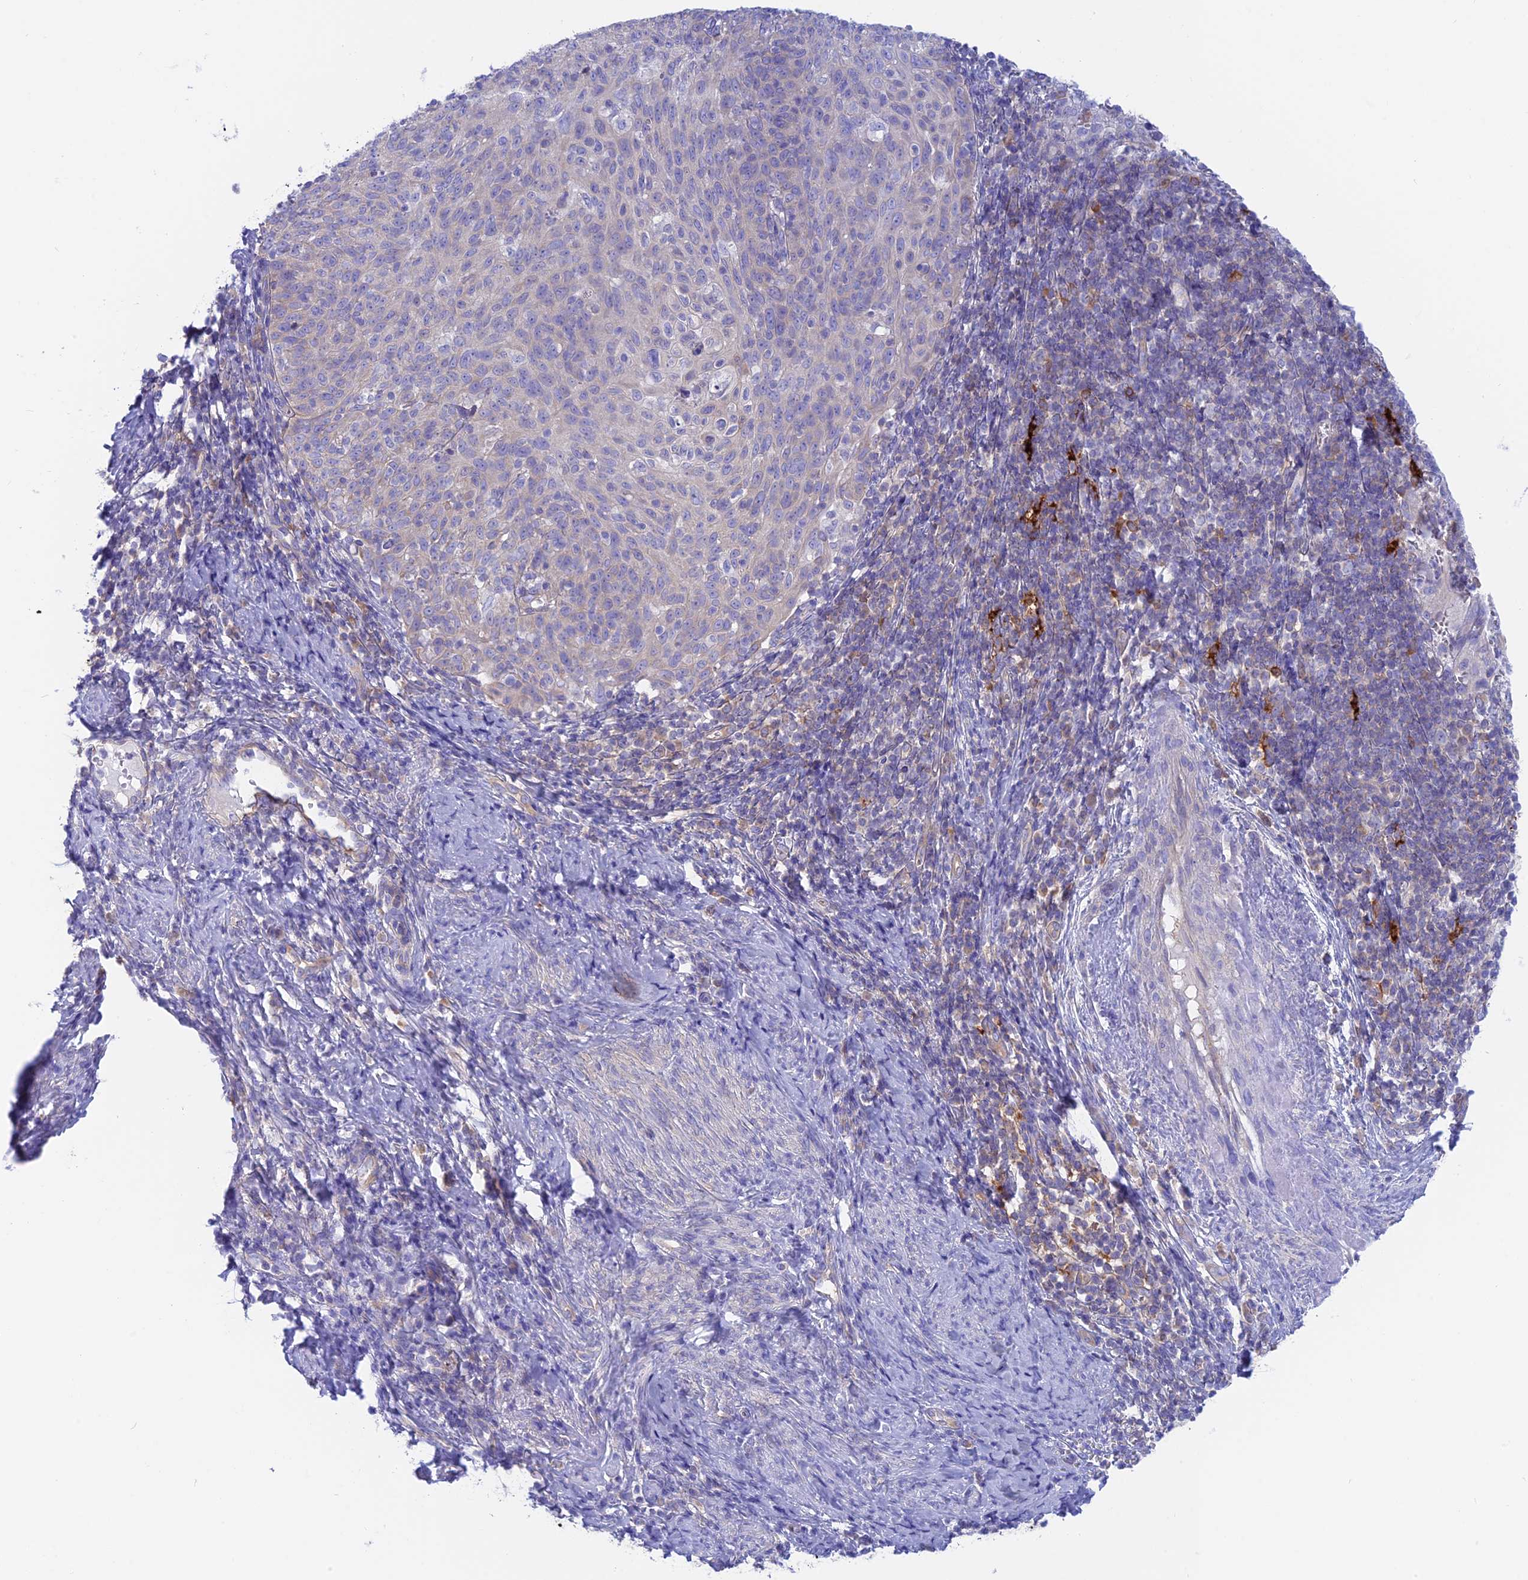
{"staining": {"intensity": "negative", "quantity": "none", "location": "none"}, "tissue": "cervical cancer", "cell_type": "Tumor cells", "image_type": "cancer", "snomed": [{"axis": "morphology", "description": "Squamous cell carcinoma, NOS"}, {"axis": "topography", "description": "Cervix"}], "caption": "This is an immunohistochemistry (IHC) histopathology image of cervical cancer. There is no positivity in tumor cells.", "gene": "LZTFL1", "patient": {"sex": "female", "age": 70}}